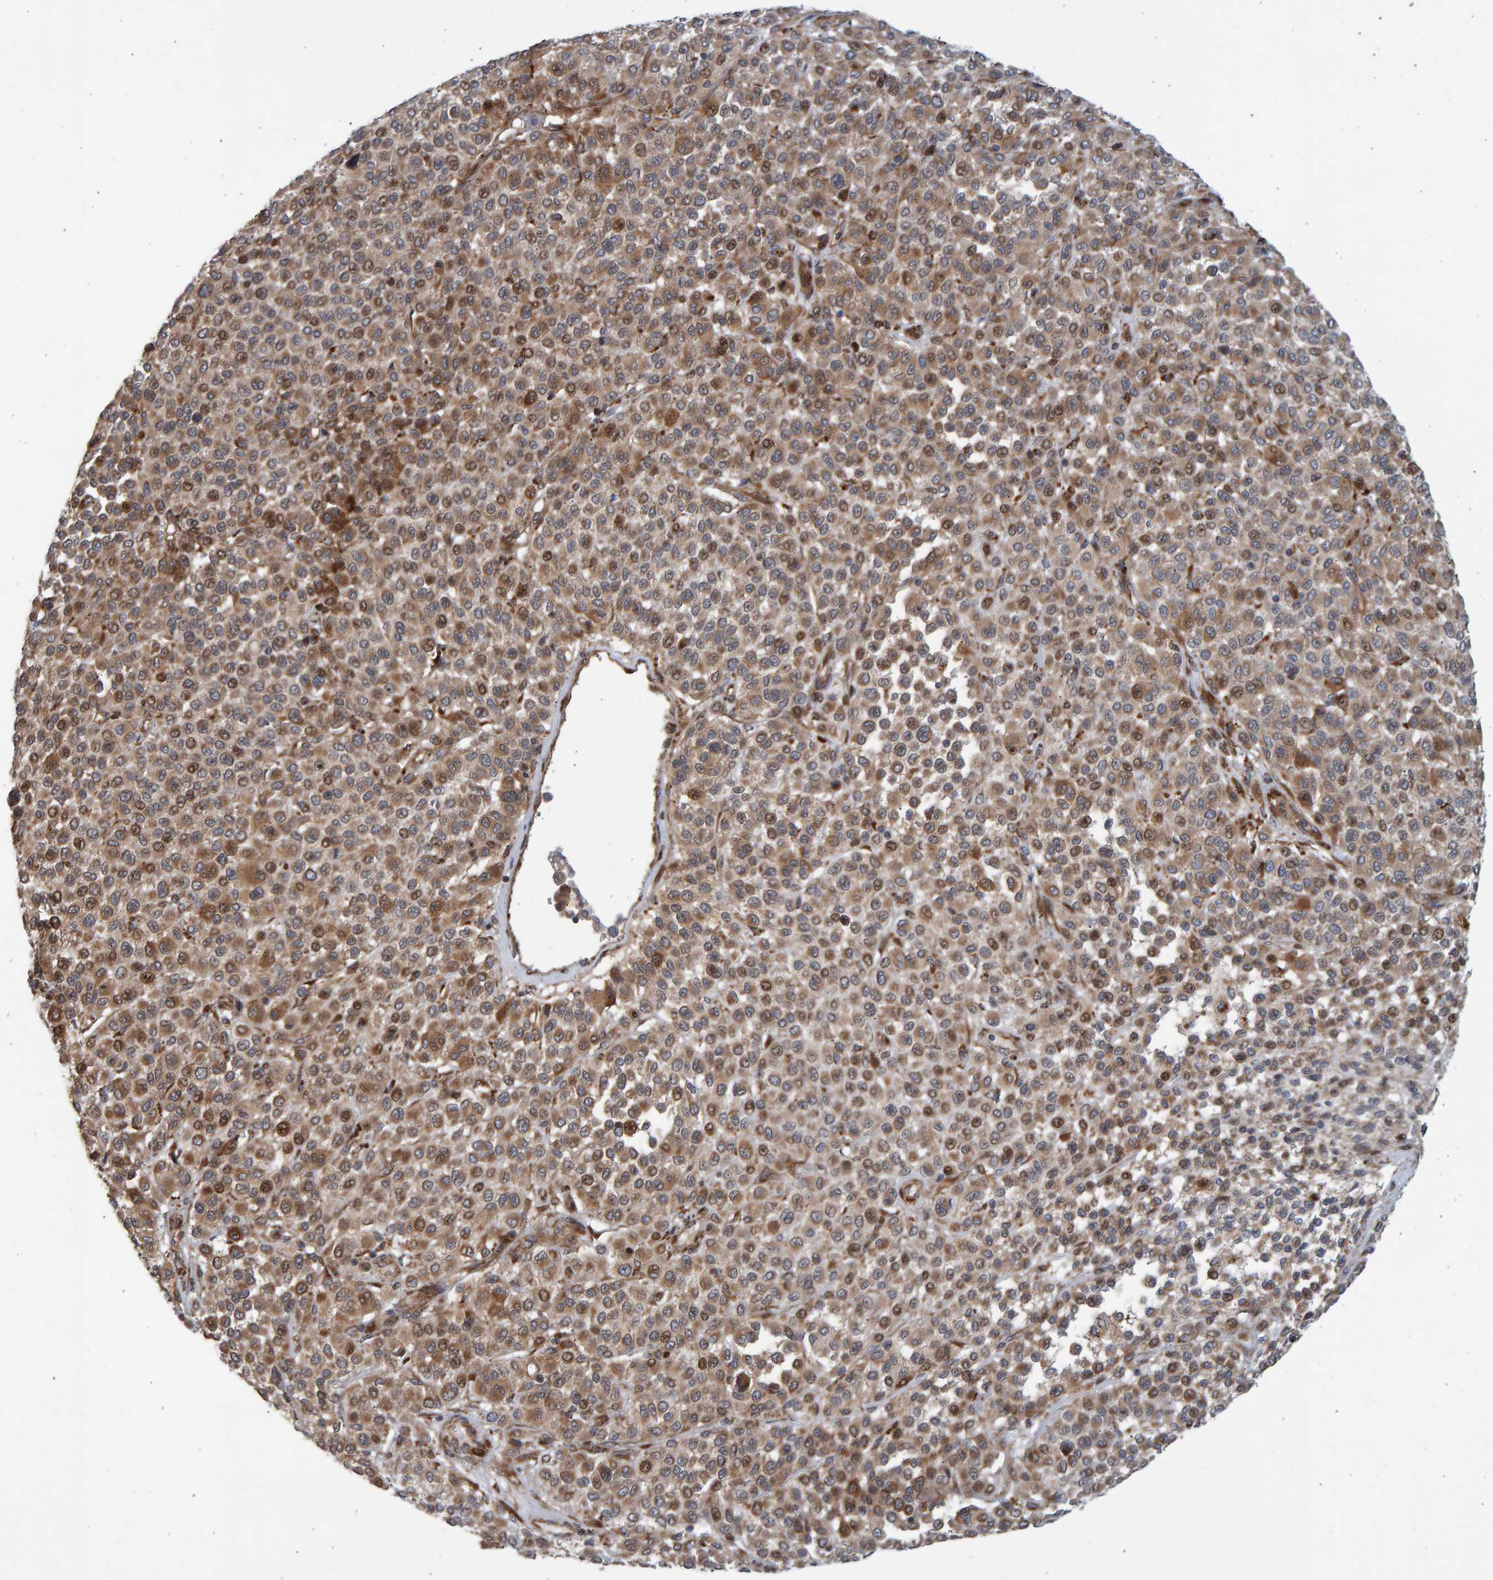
{"staining": {"intensity": "moderate", "quantity": ">75%", "location": "cytoplasmic/membranous"}, "tissue": "melanoma", "cell_type": "Tumor cells", "image_type": "cancer", "snomed": [{"axis": "morphology", "description": "Malignant melanoma, Metastatic site"}, {"axis": "topography", "description": "Pancreas"}], "caption": "This is an image of immunohistochemistry (IHC) staining of malignant melanoma (metastatic site), which shows moderate expression in the cytoplasmic/membranous of tumor cells.", "gene": "LRBA", "patient": {"sex": "female", "age": 30}}